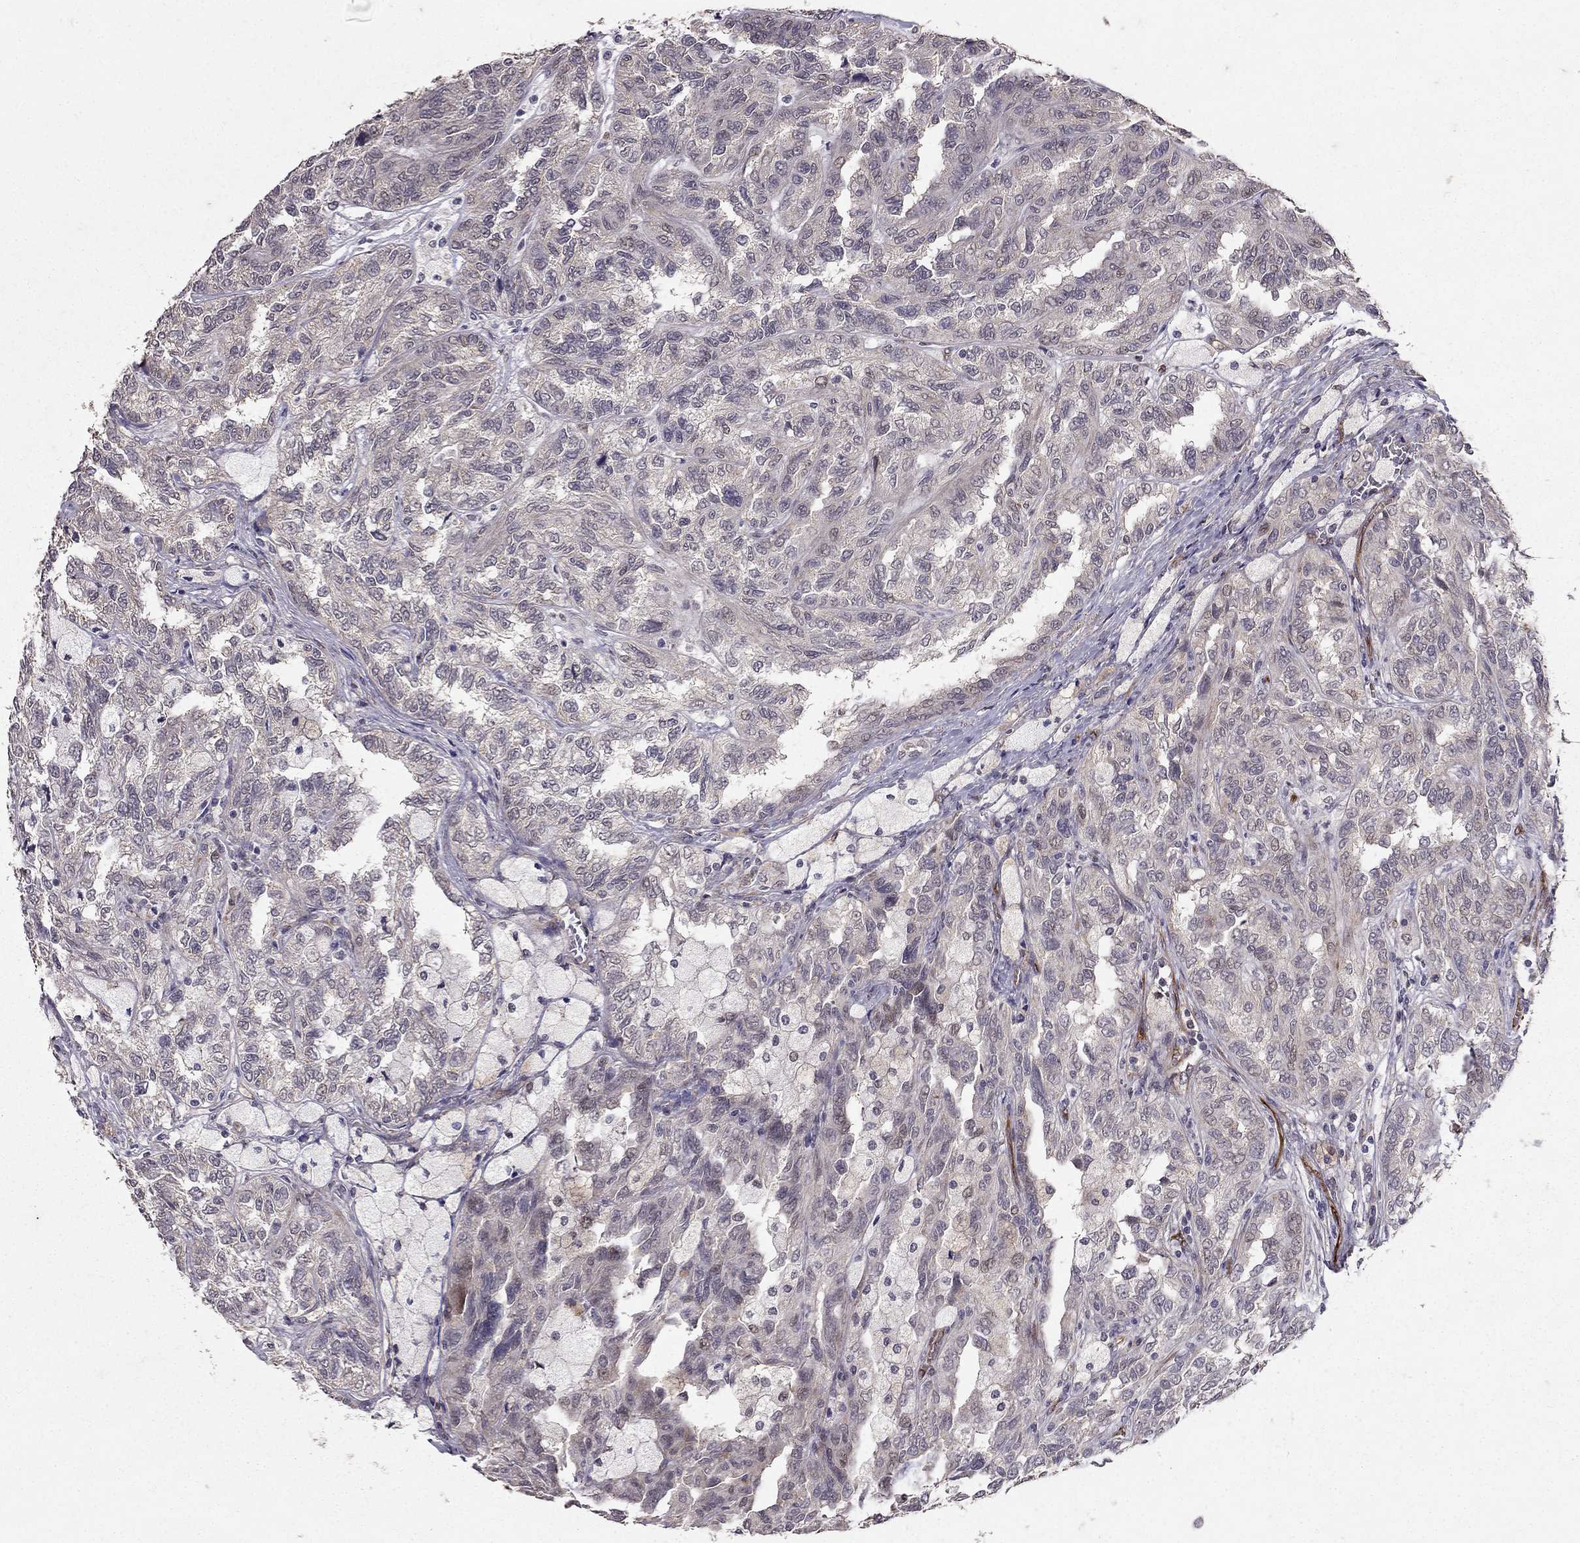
{"staining": {"intensity": "weak", "quantity": "<25%", "location": "cytoplasmic/membranous"}, "tissue": "renal cancer", "cell_type": "Tumor cells", "image_type": "cancer", "snomed": [{"axis": "morphology", "description": "Adenocarcinoma, NOS"}, {"axis": "topography", "description": "Kidney"}], "caption": "The micrograph reveals no significant positivity in tumor cells of adenocarcinoma (renal).", "gene": "RASIP1", "patient": {"sex": "male", "age": 79}}